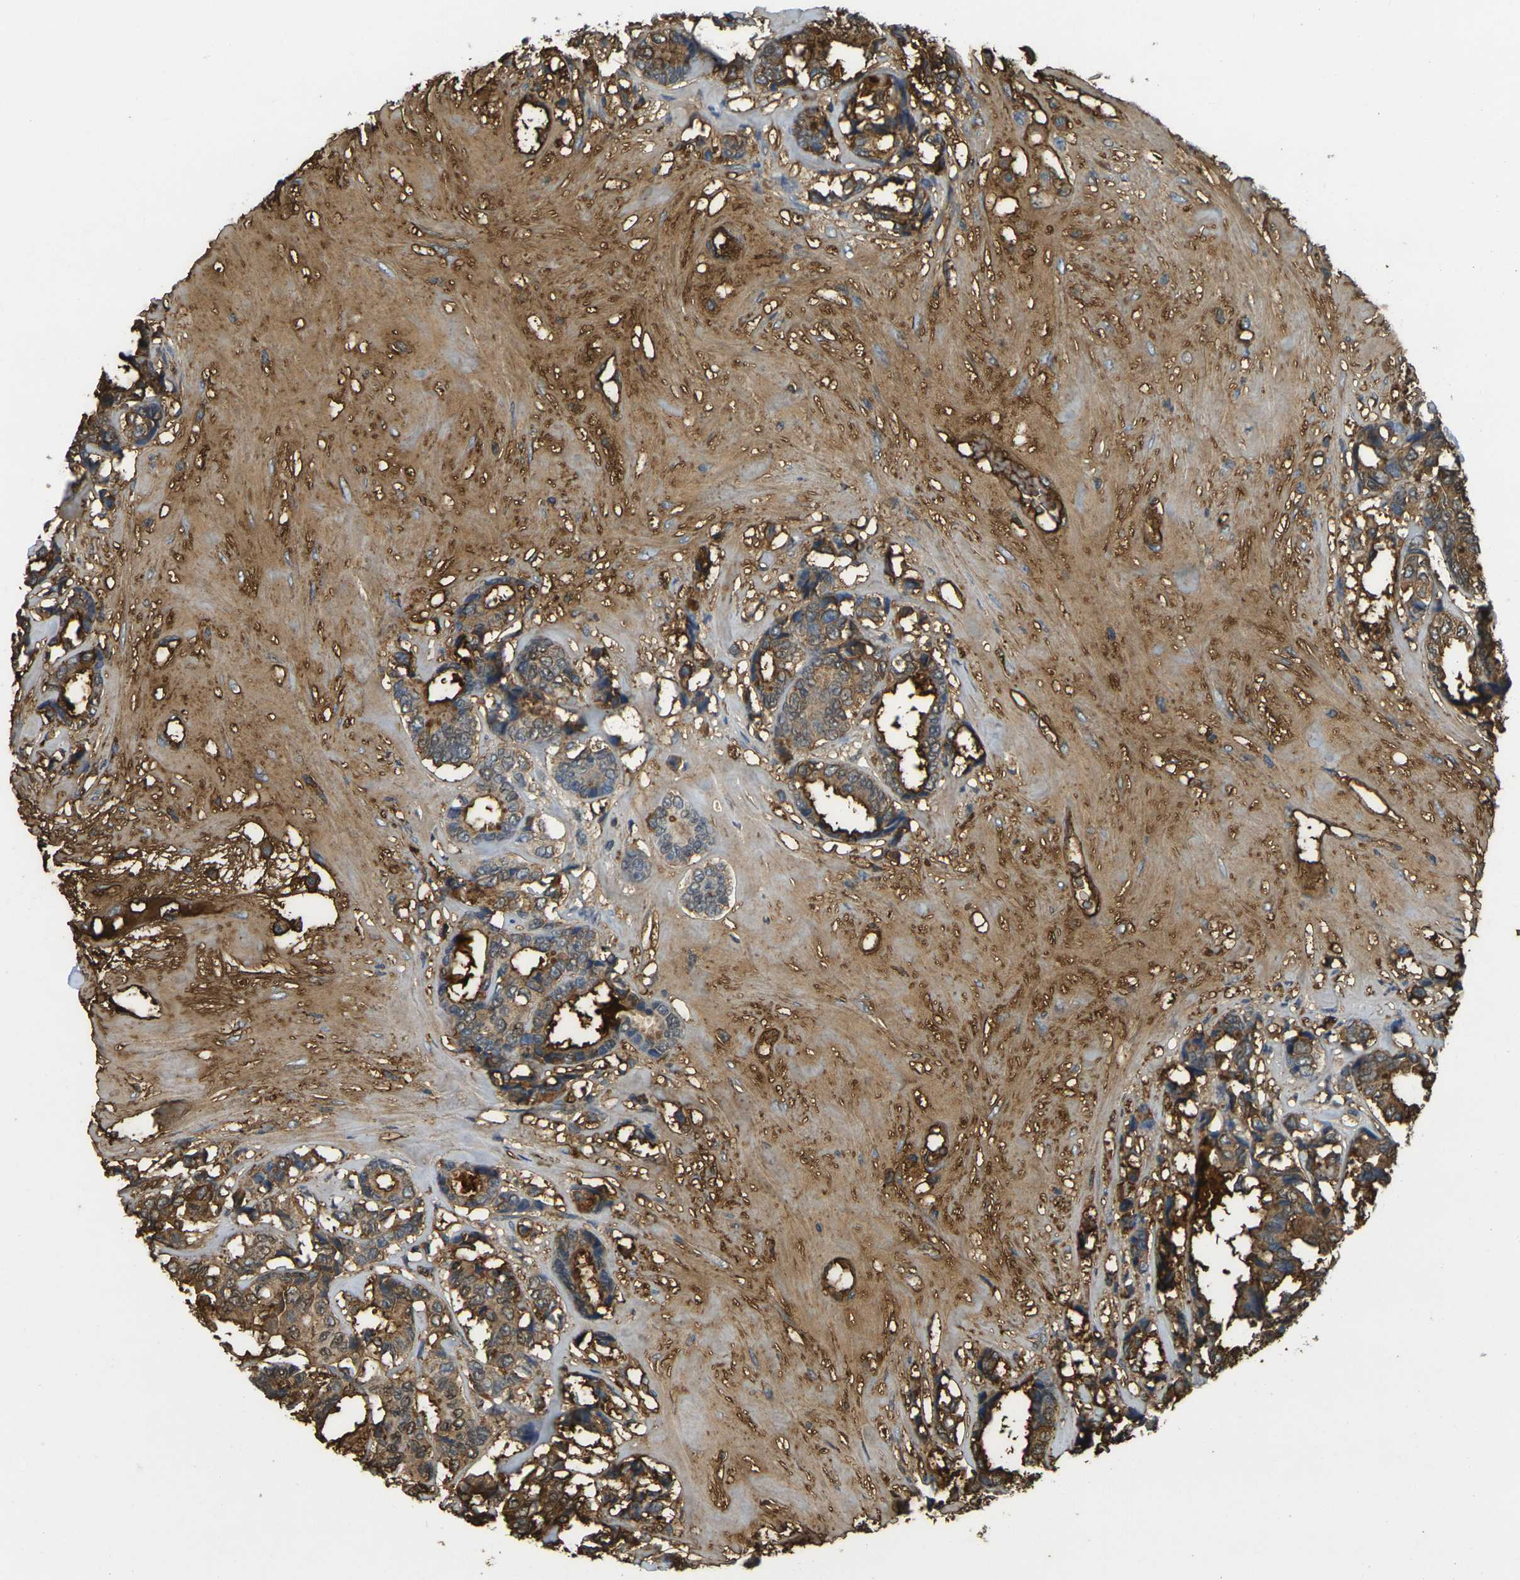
{"staining": {"intensity": "moderate", "quantity": "25%-75%", "location": "cytoplasmic/membranous"}, "tissue": "breast cancer", "cell_type": "Tumor cells", "image_type": "cancer", "snomed": [{"axis": "morphology", "description": "Duct carcinoma"}, {"axis": "topography", "description": "Breast"}], "caption": "Immunohistochemical staining of human breast cancer reveals moderate cytoplasmic/membranous protein positivity in about 25%-75% of tumor cells. The staining is performed using DAB (3,3'-diaminobenzidine) brown chromogen to label protein expression. The nuclei are counter-stained blue using hematoxylin.", "gene": "PLCD1", "patient": {"sex": "female", "age": 87}}